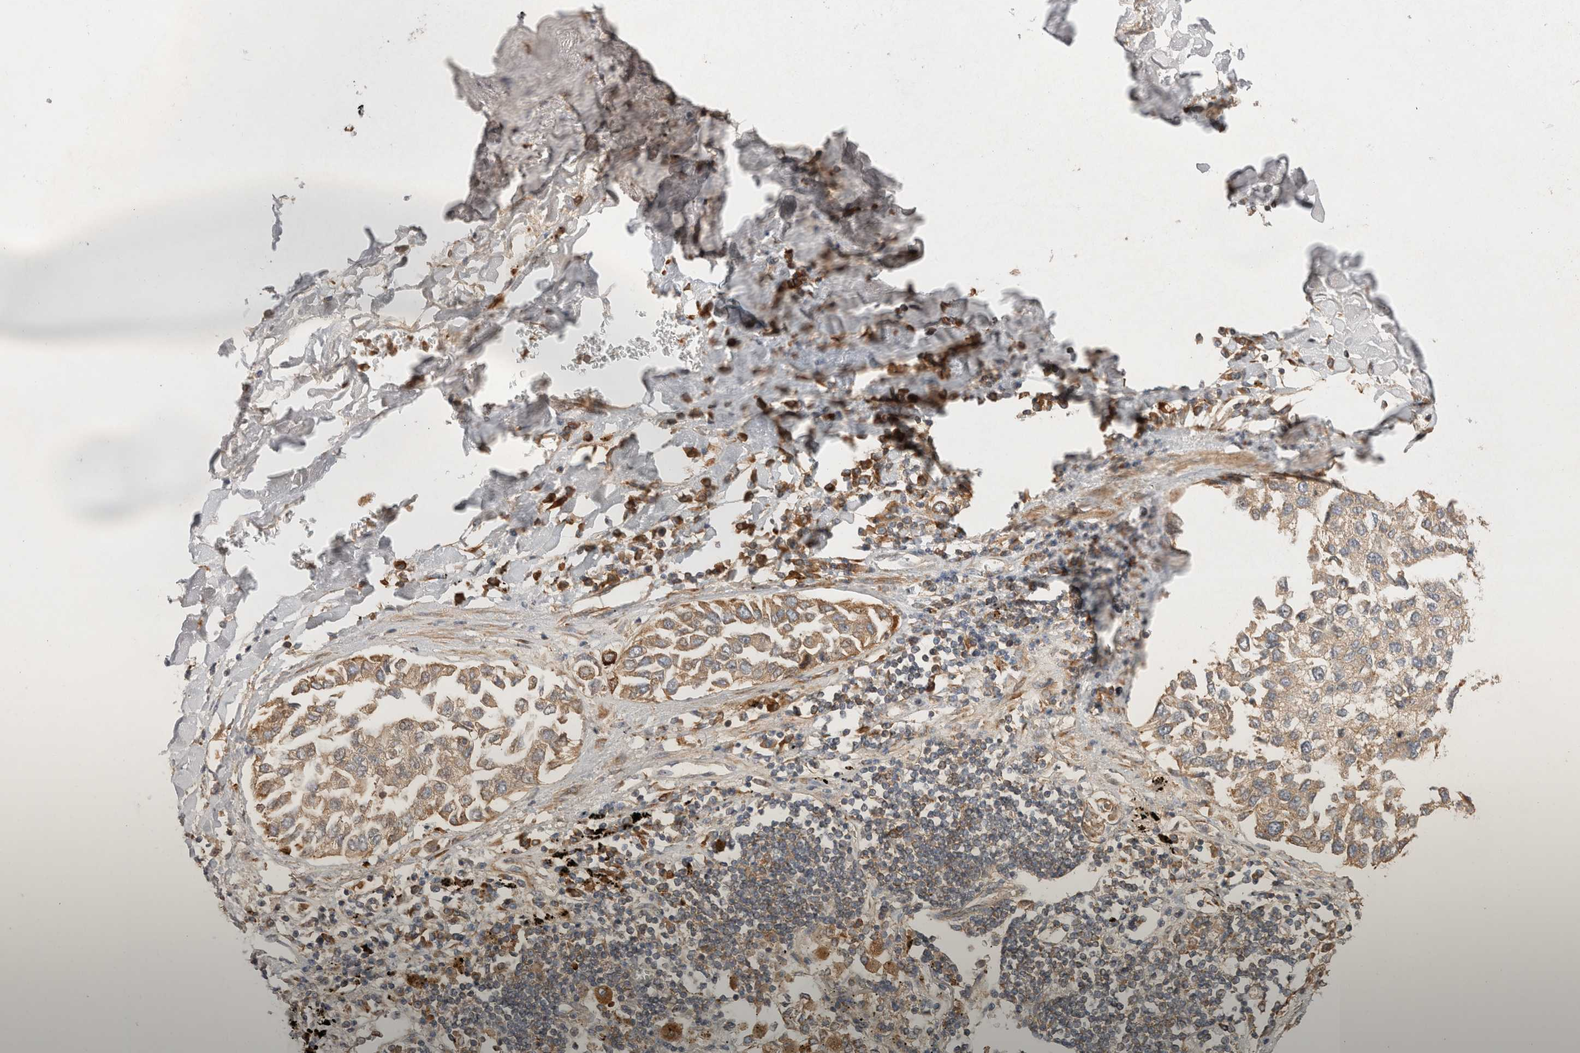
{"staining": {"intensity": "weak", "quantity": ">75%", "location": "cytoplasmic/membranous"}, "tissue": "lung cancer", "cell_type": "Tumor cells", "image_type": "cancer", "snomed": [{"axis": "morphology", "description": "Inflammation, NOS"}, {"axis": "morphology", "description": "Adenocarcinoma, NOS"}, {"axis": "topography", "description": "Lung"}], "caption": "Weak cytoplasmic/membranous protein staining is present in approximately >75% of tumor cells in lung cancer.", "gene": "VPS28", "patient": {"sex": "male", "age": 63}}